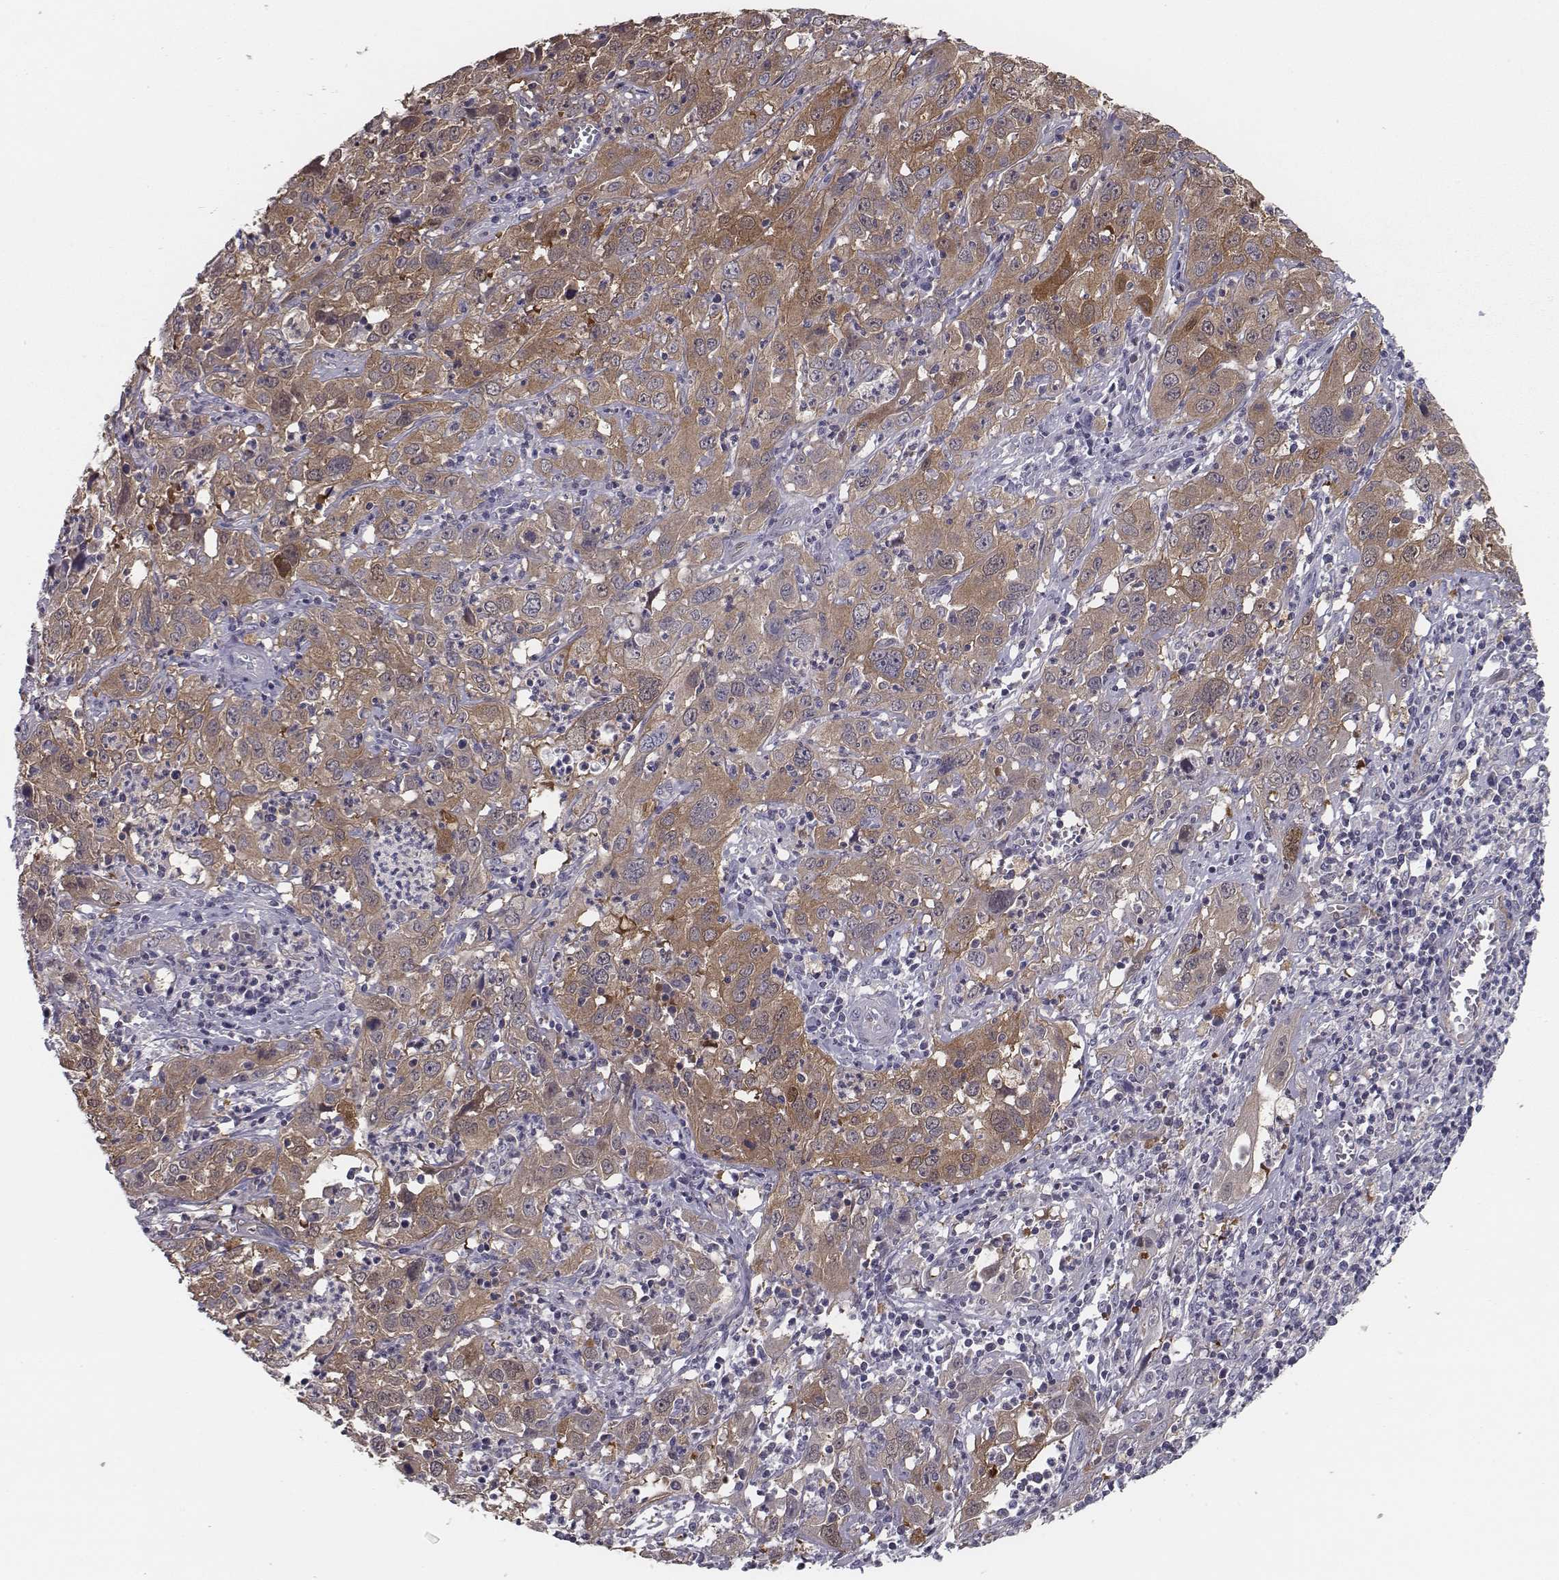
{"staining": {"intensity": "weak", "quantity": ">75%", "location": "cytoplasmic/membranous"}, "tissue": "cervical cancer", "cell_type": "Tumor cells", "image_type": "cancer", "snomed": [{"axis": "morphology", "description": "Squamous cell carcinoma, NOS"}, {"axis": "topography", "description": "Cervix"}], "caption": "This histopathology image reveals IHC staining of human cervical cancer, with low weak cytoplasmic/membranous staining in about >75% of tumor cells.", "gene": "ISYNA1", "patient": {"sex": "female", "age": 32}}